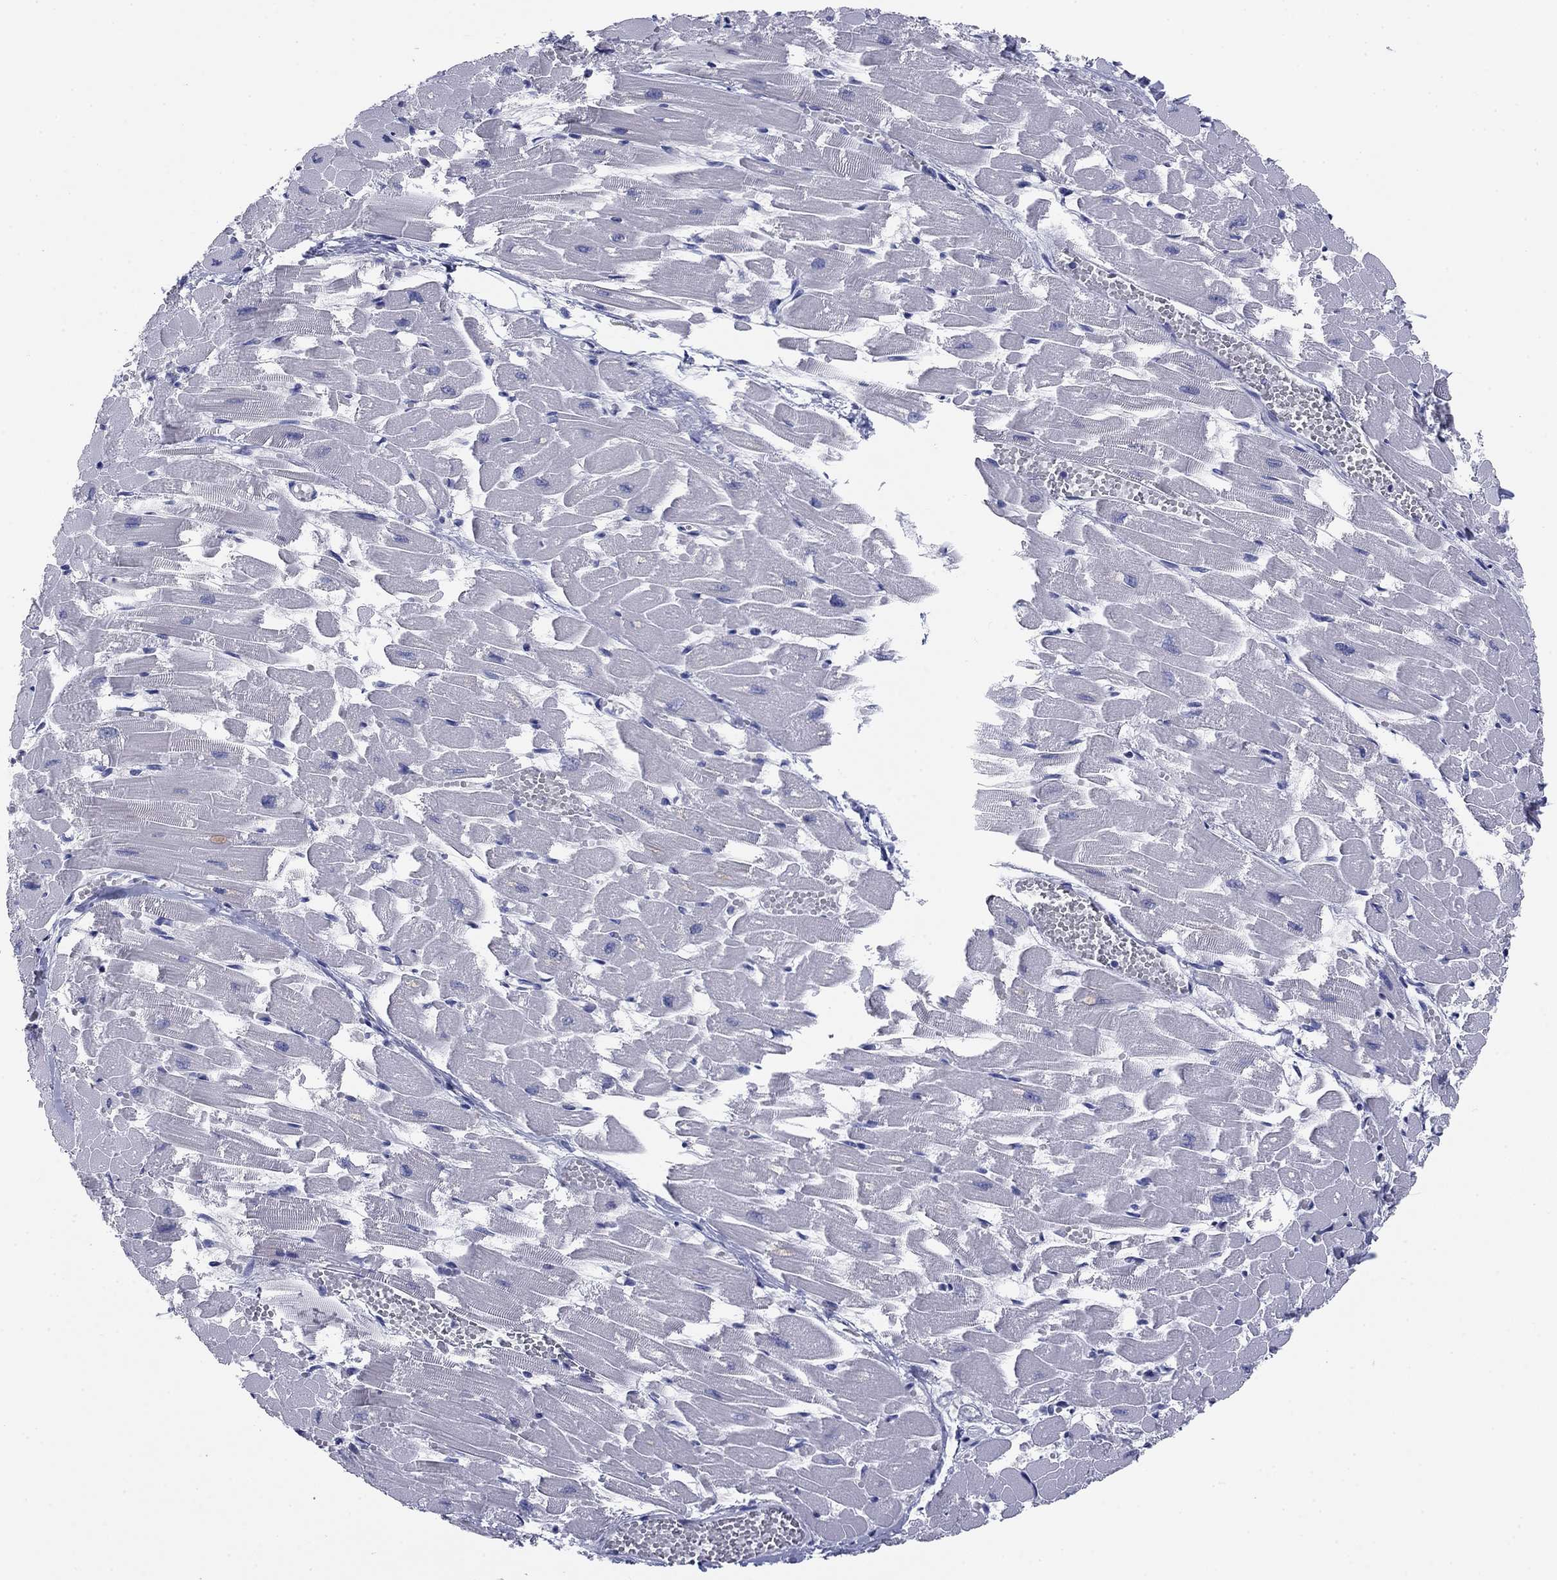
{"staining": {"intensity": "negative", "quantity": "none", "location": "none"}, "tissue": "heart muscle", "cell_type": "Cardiomyocytes", "image_type": "normal", "snomed": [{"axis": "morphology", "description": "Normal tissue, NOS"}, {"axis": "topography", "description": "Heart"}], "caption": "Heart muscle stained for a protein using immunohistochemistry shows no staining cardiomyocytes.", "gene": "KCNH1", "patient": {"sex": "female", "age": 52}}